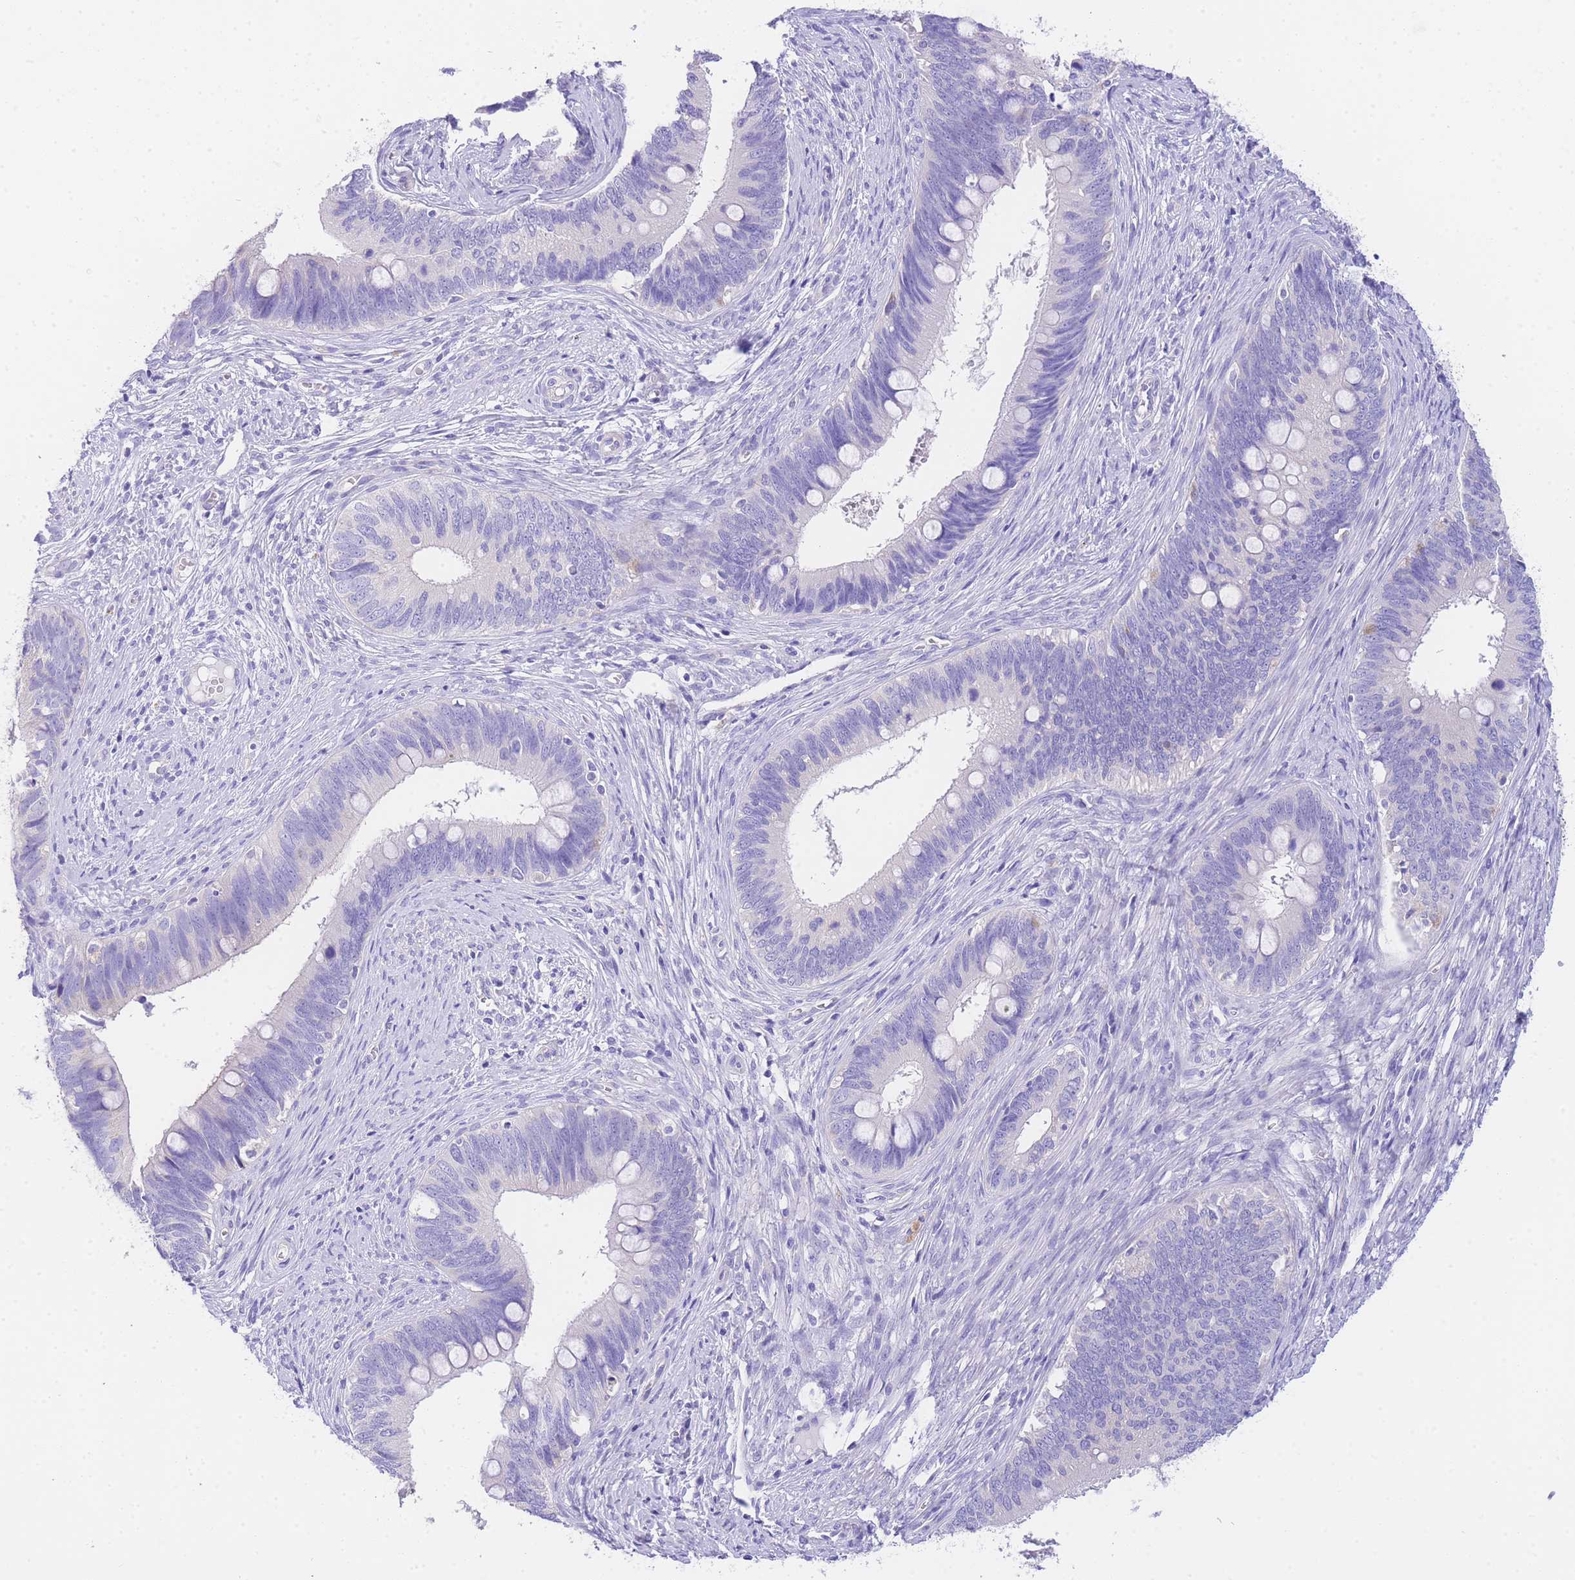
{"staining": {"intensity": "negative", "quantity": "none", "location": "none"}, "tissue": "cervical cancer", "cell_type": "Tumor cells", "image_type": "cancer", "snomed": [{"axis": "morphology", "description": "Adenocarcinoma, NOS"}, {"axis": "topography", "description": "Cervix"}], "caption": "Immunohistochemistry histopathology image of adenocarcinoma (cervical) stained for a protein (brown), which shows no positivity in tumor cells. Brightfield microscopy of immunohistochemistry (IHC) stained with DAB (brown) and hematoxylin (blue), captured at high magnification.", "gene": "EPN2", "patient": {"sex": "female", "age": 42}}